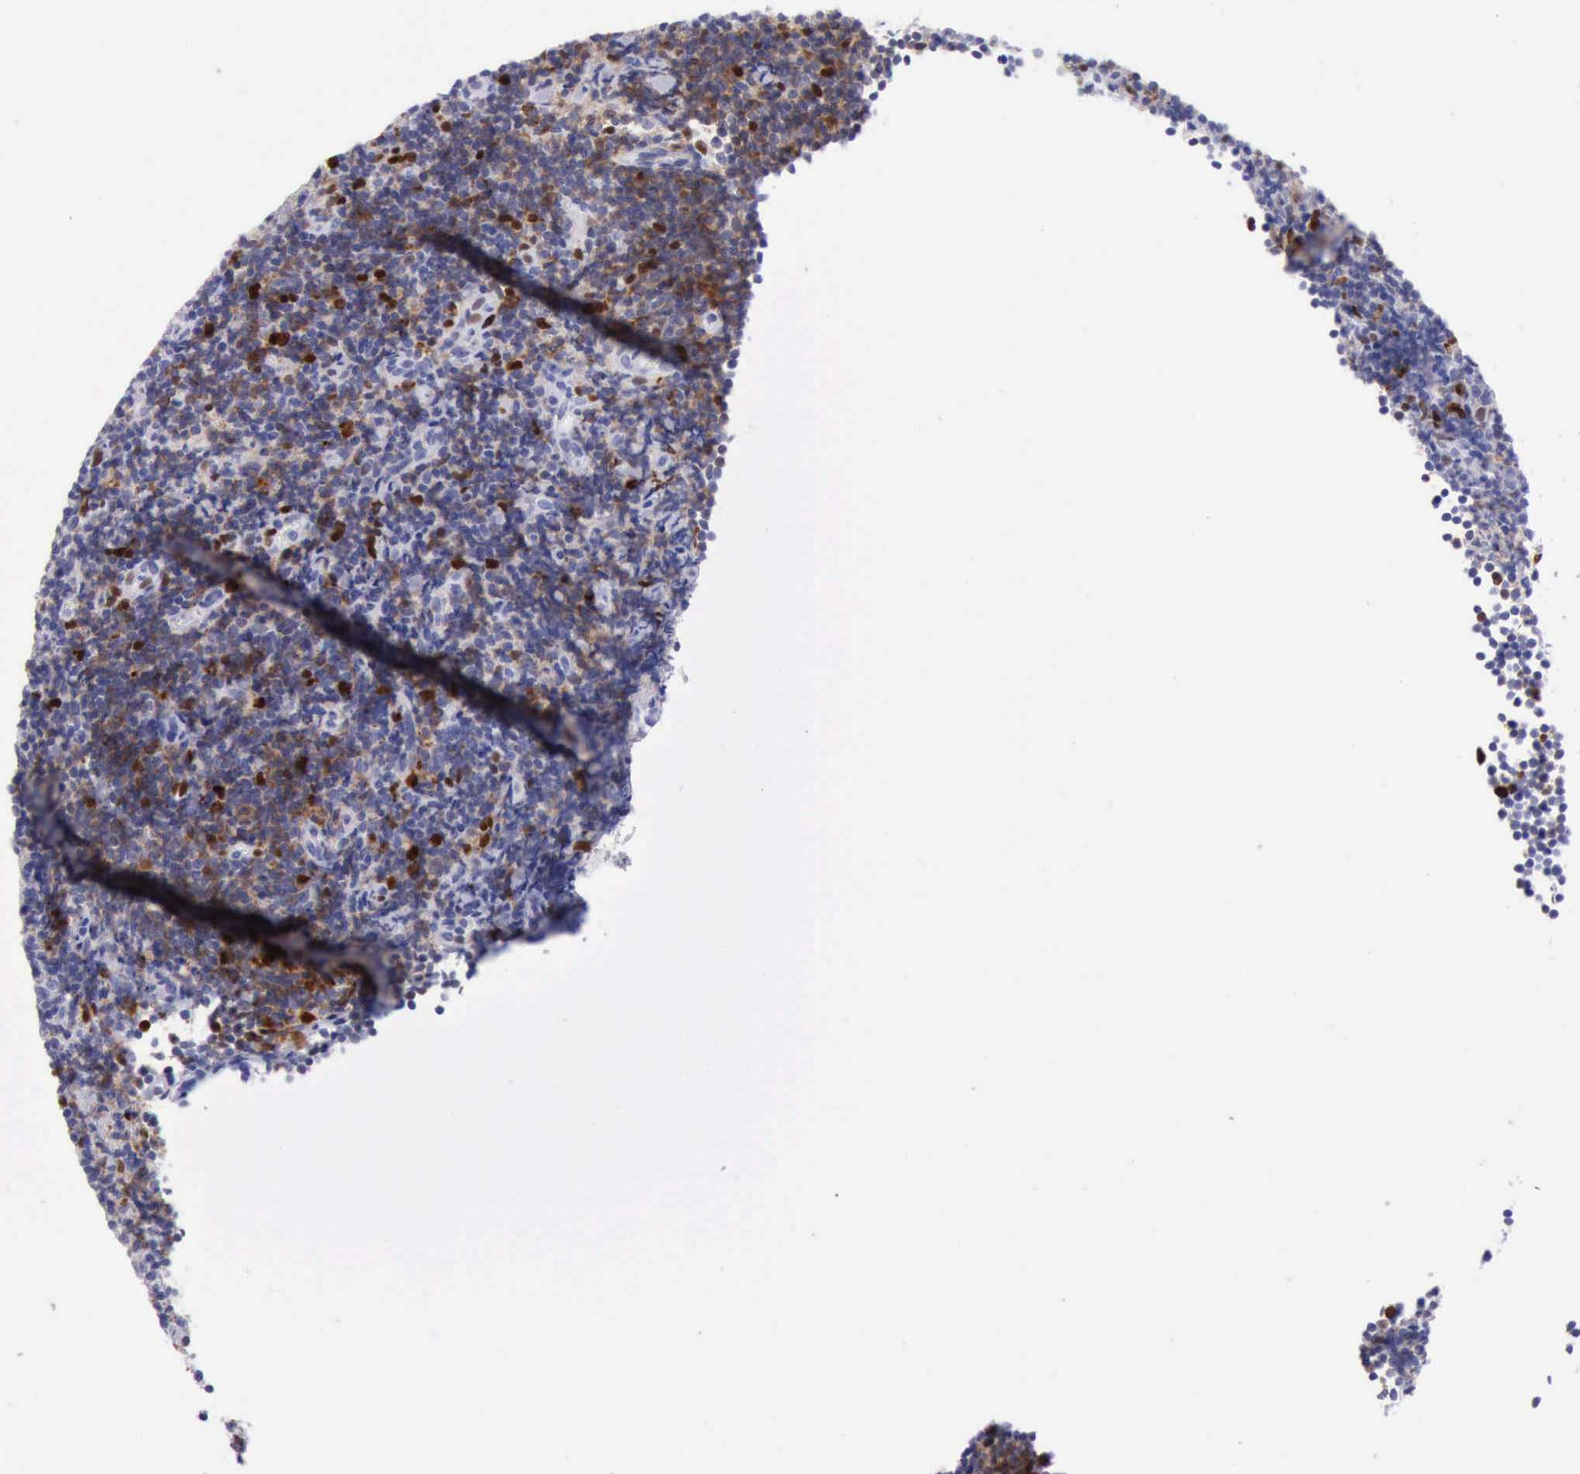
{"staining": {"intensity": "strong", "quantity": "25%-75%", "location": "nuclear"}, "tissue": "lymphoma", "cell_type": "Tumor cells", "image_type": "cancer", "snomed": [{"axis": "morphology", "description": "Malignant lymphoma, non-Hodgkin's type, Low grade"}, {"axis": "topography", "description": "Lymph node"}], "caption": "Malignant lymphoma, non-Hodgkin's type (low-grade) stained with a brown dye demonstrates strong nuclear positive staining in approximately 25%-75% of tumor cells.", "gene": "MCM2", "patient": {"sex": "male", "age": 49}}